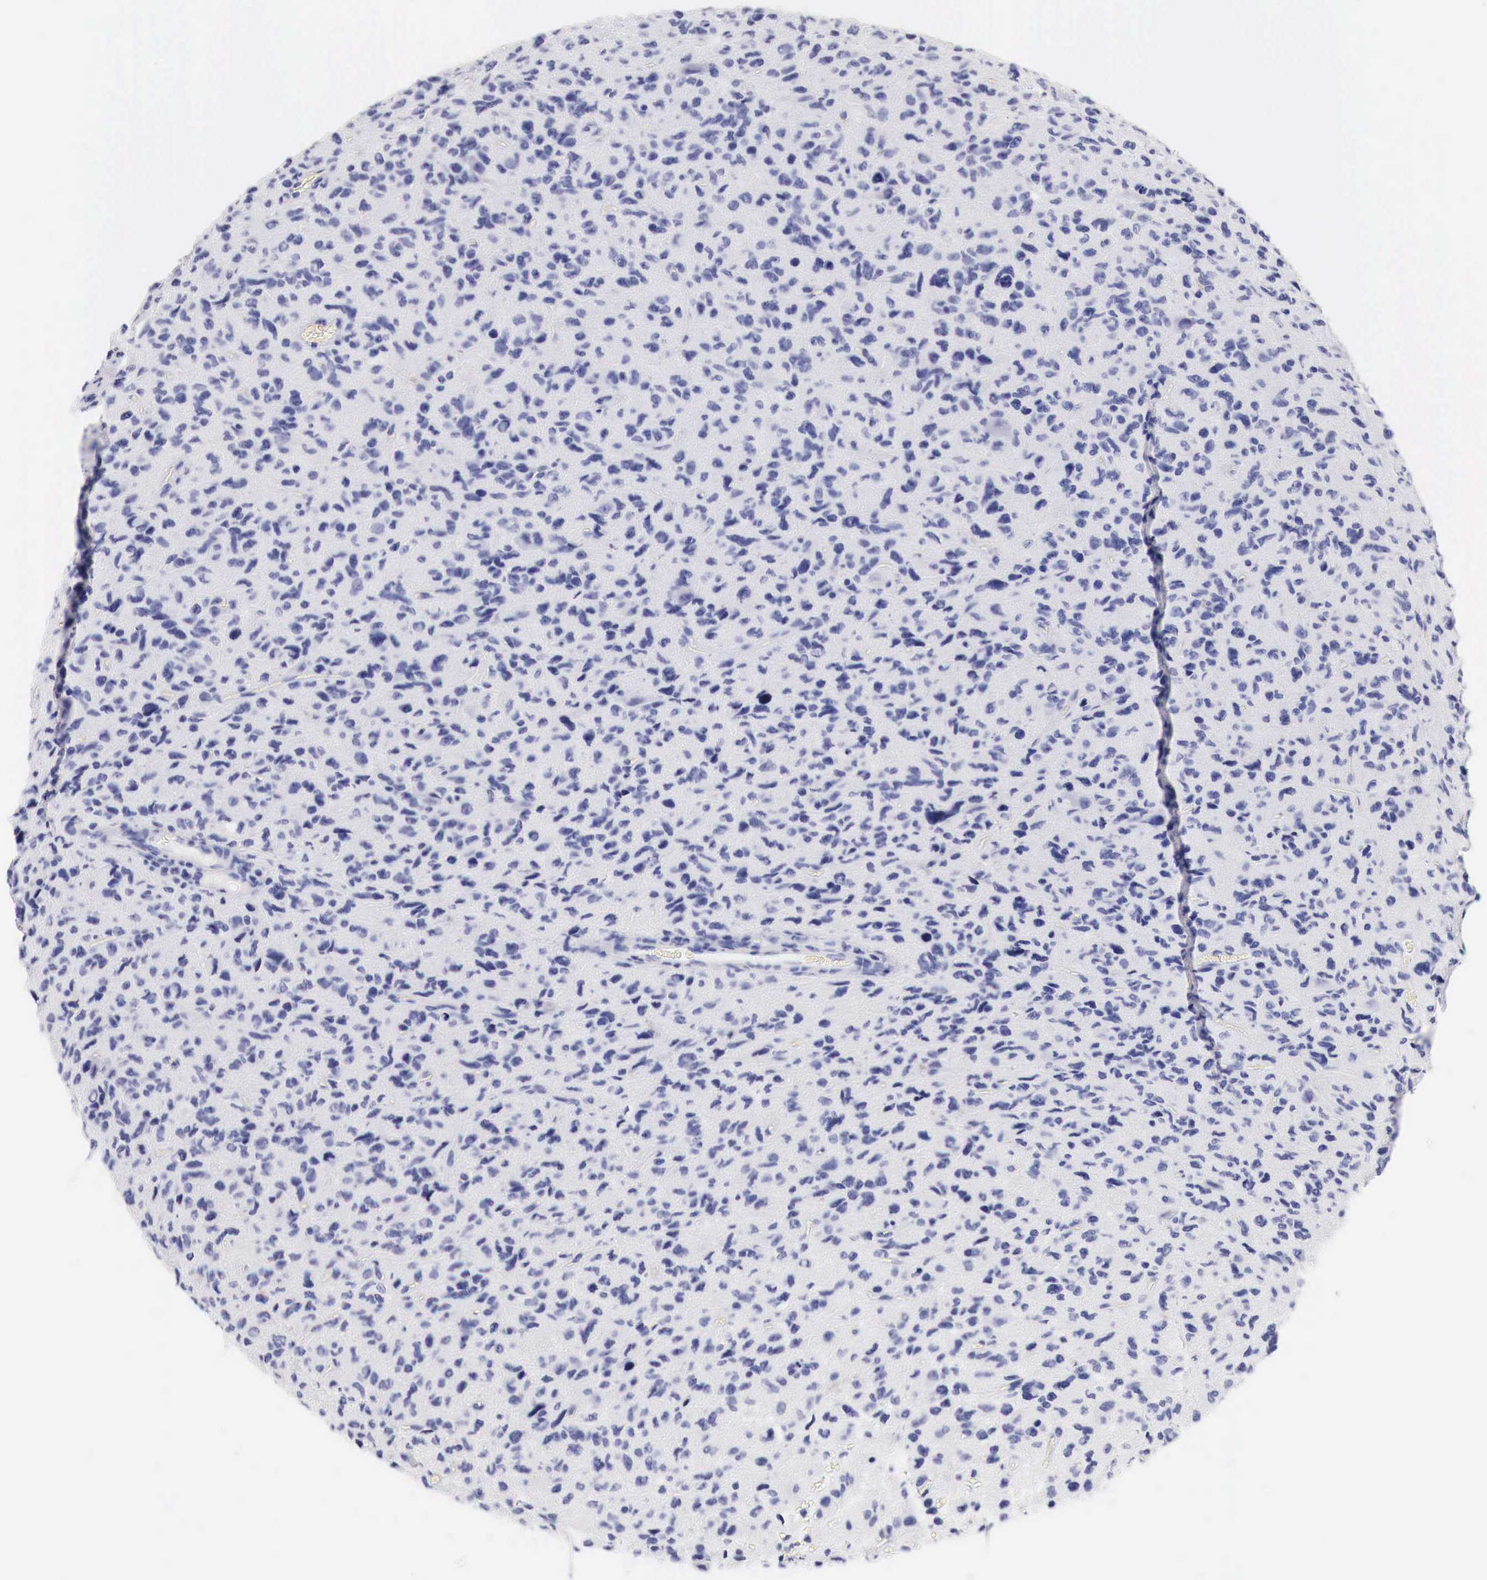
{"staining": {"intensity": "negative", "quantity": "none", "location": "none"}, "tissue": "glioma", "cell_type": "Tumor cells", "image_type": "cancer", "snomed": [{"axis": "morphology", "description": "Glioma, malignant, High grade"}, {"axis": "topography", "description": "Brain"}], "caption": "Immunohistochemistry (IHC) image of neoplastic tissue: glioma stained with DAB (3,3'-diaminobenzidine) shows no significant protein positivity in tumor cells. The staining was performed using DAB to visualize the protein expression in brown, while the nuclei were stained in blue with hematoxylin (Magnification: 20x).", "gene": "TYR", "patient": {"sex": "female", "age": 60}}